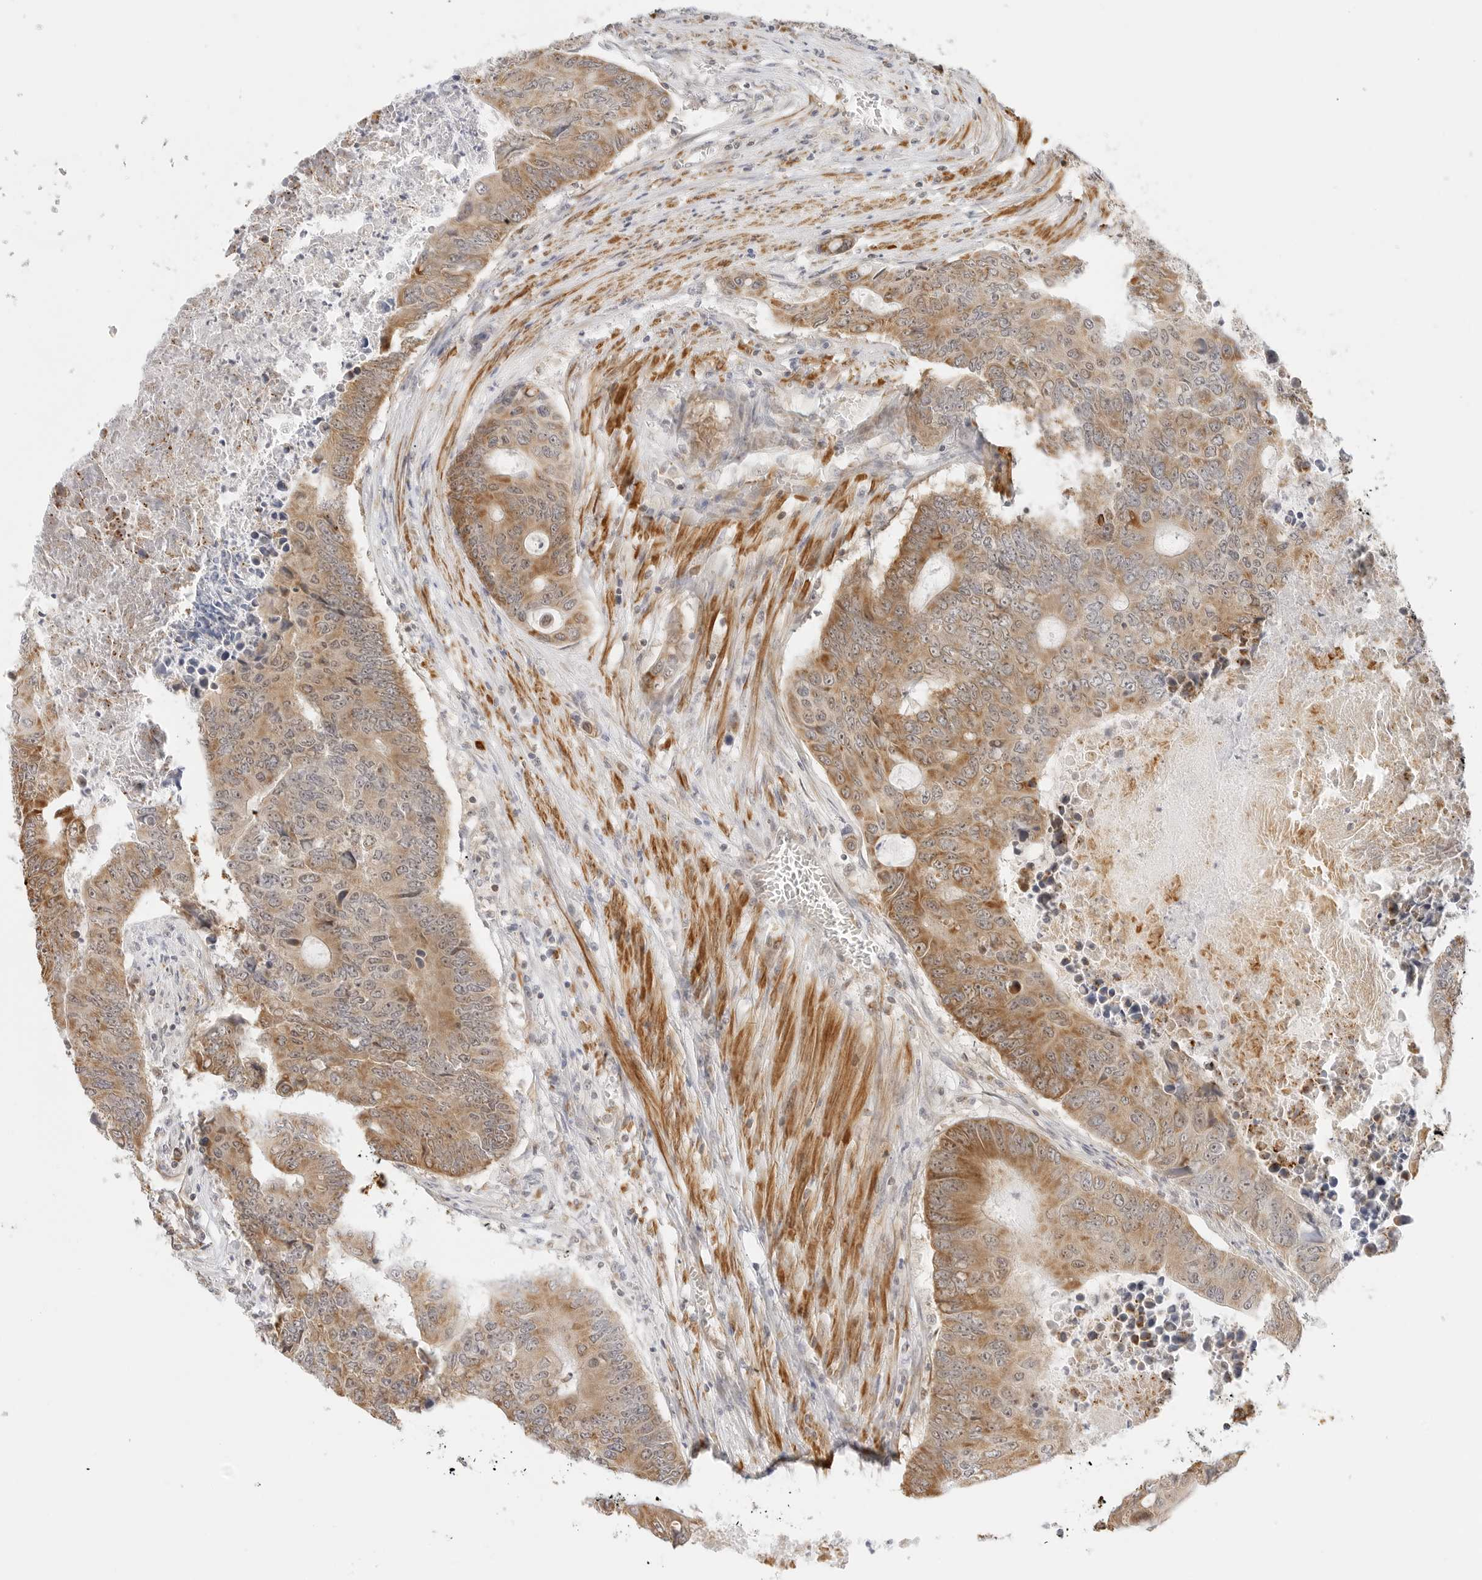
{"staining": {"intensity": "moderate", "quantity": ">75%", "location": "cytoplasmic/membranous,nuclear"}, "tissue": "colorectal cancer", "cell_type": "Tumor cells", "image_type": "cancer", "snomed": [{"axis": "morphology", "description": "Adenocarcinoma, NOS"}, {"axis": "topography", "description": "Colon"}], "caption": "Immunohistochemical staining of adenocarcinoma (colorectal) displays medium levels of moderate cytoplasmic/membranous and nuclear staining in about >75% of tumor cells. (DAB (3,3'-diaminobenzidine) IHC, brown staining for protein, blue staining for nuclei).", "gene": "GORAB", "patient": {"sex": "male", "age": 87}}